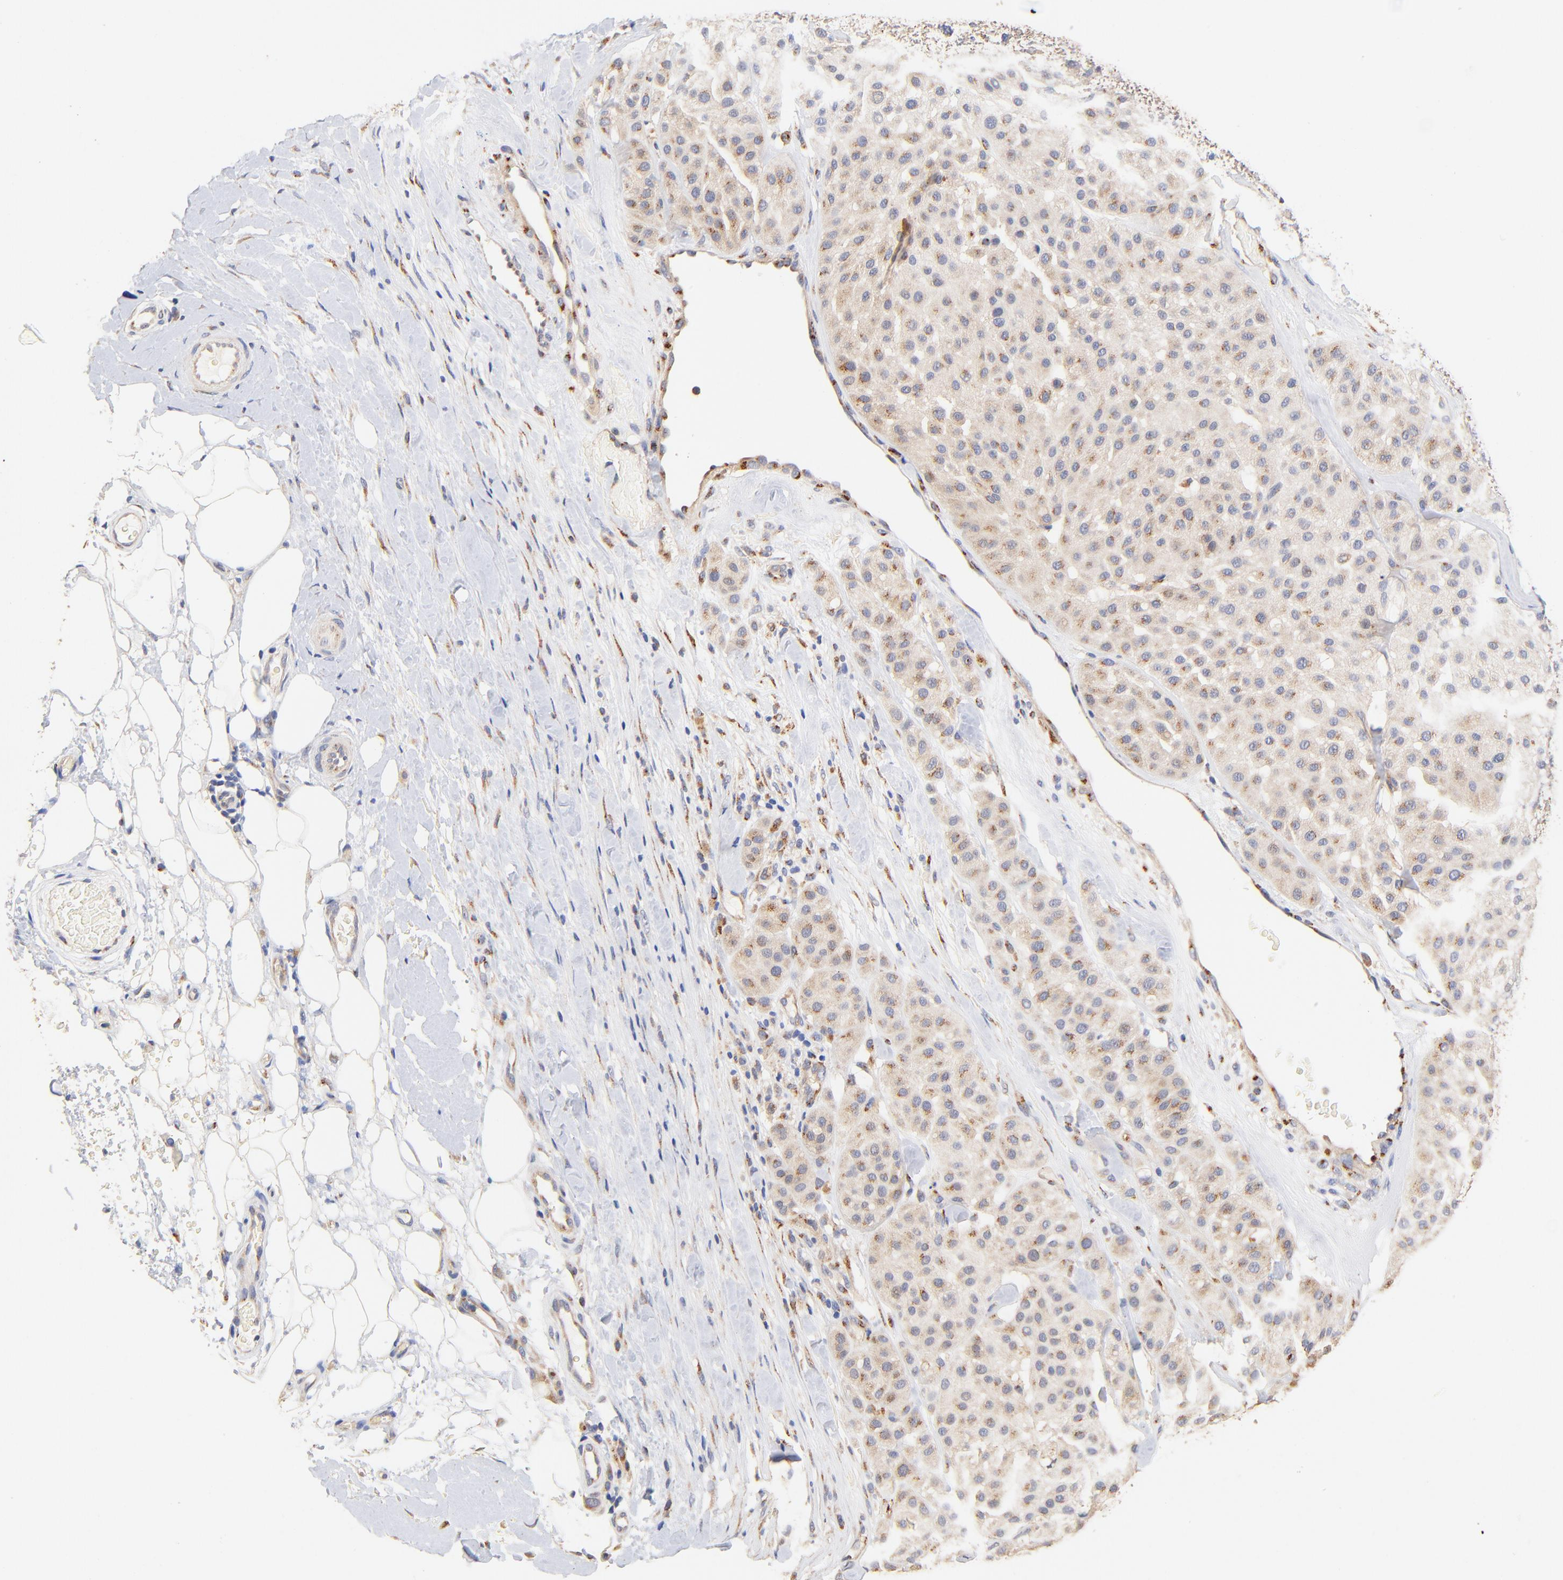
{"staining": {"intensity": "weak", "quantity": "<25%", "location": "cytoplasmic/membranous"}, "tissue": "melanoma", "cell_type": "Tumor cells", "image_type": "cancer", "snomed": [{"axis": "morphology", "description": "Normal tissue, NOS"}, {"axis": "morphology", "description": "Malignant melanoma, Metastatic site"}, {"axis": "topography", "description": "Skin"}], "caption": "Tumor cells are negative for brown protein staining in malignant melanoma (metastatic site).", "gene": "FMNL3", "patient": {"sex": "male", "age": 41}}